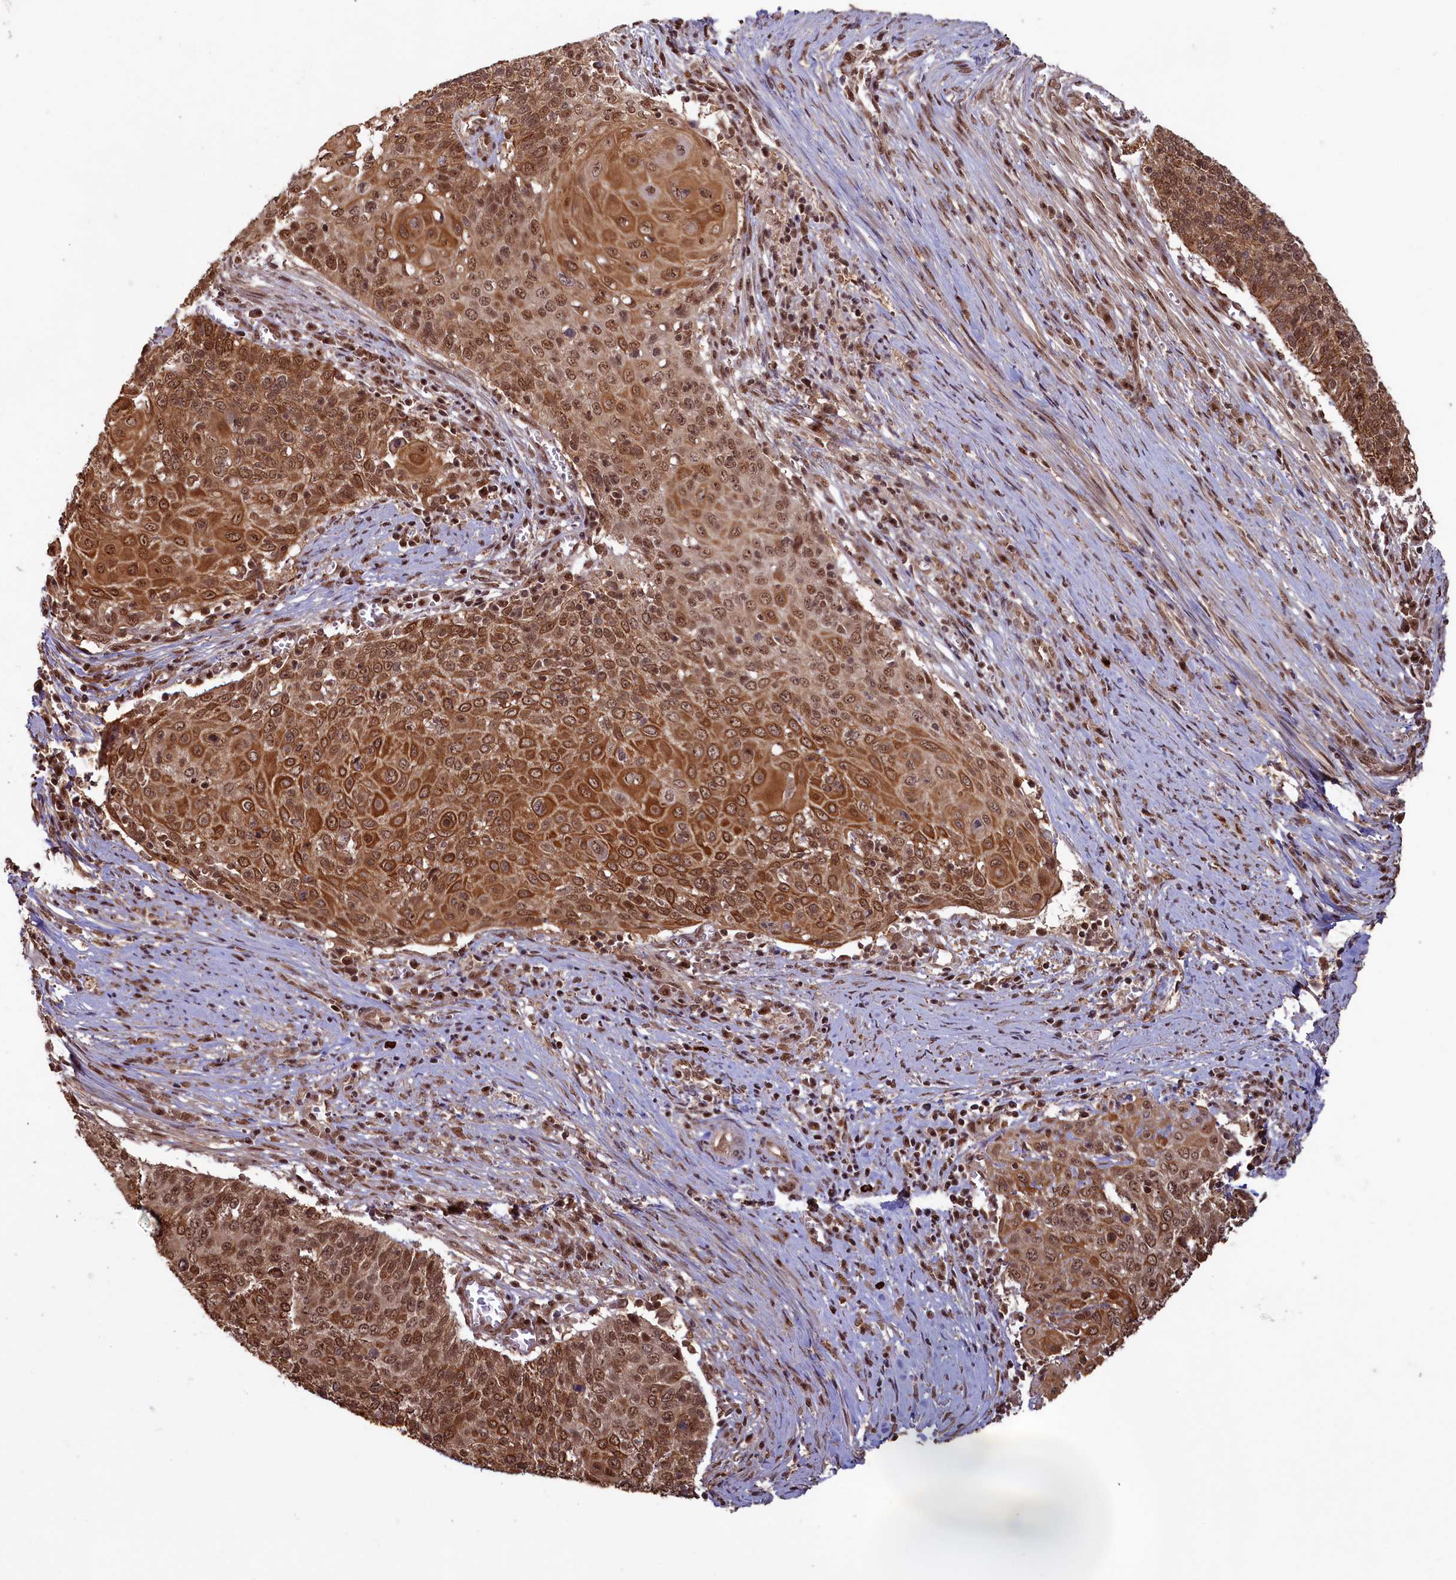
{"staining": {"intensity": "strong", "quantity": ">75%", "location": "cytoplasmic/membranous,nuclear"}, "tissue": "cervical cancer", "cell_type": "Tumor cells", "image_type": "cancer", "snomed": [{"axis": "morphology", "description": "Squamous cell carcinoma, NOS"}, {"axis": "topography", "description": "Cervix"}], "caption": "Approximately >75% of tumor cells in cervical cancer display strong cytoplasmic/membranous and nuclear protein staining as visualized by brown immunohistochemical staining.", "gene": "NAE1", "patient": {"sex": "female", "age": 39}}